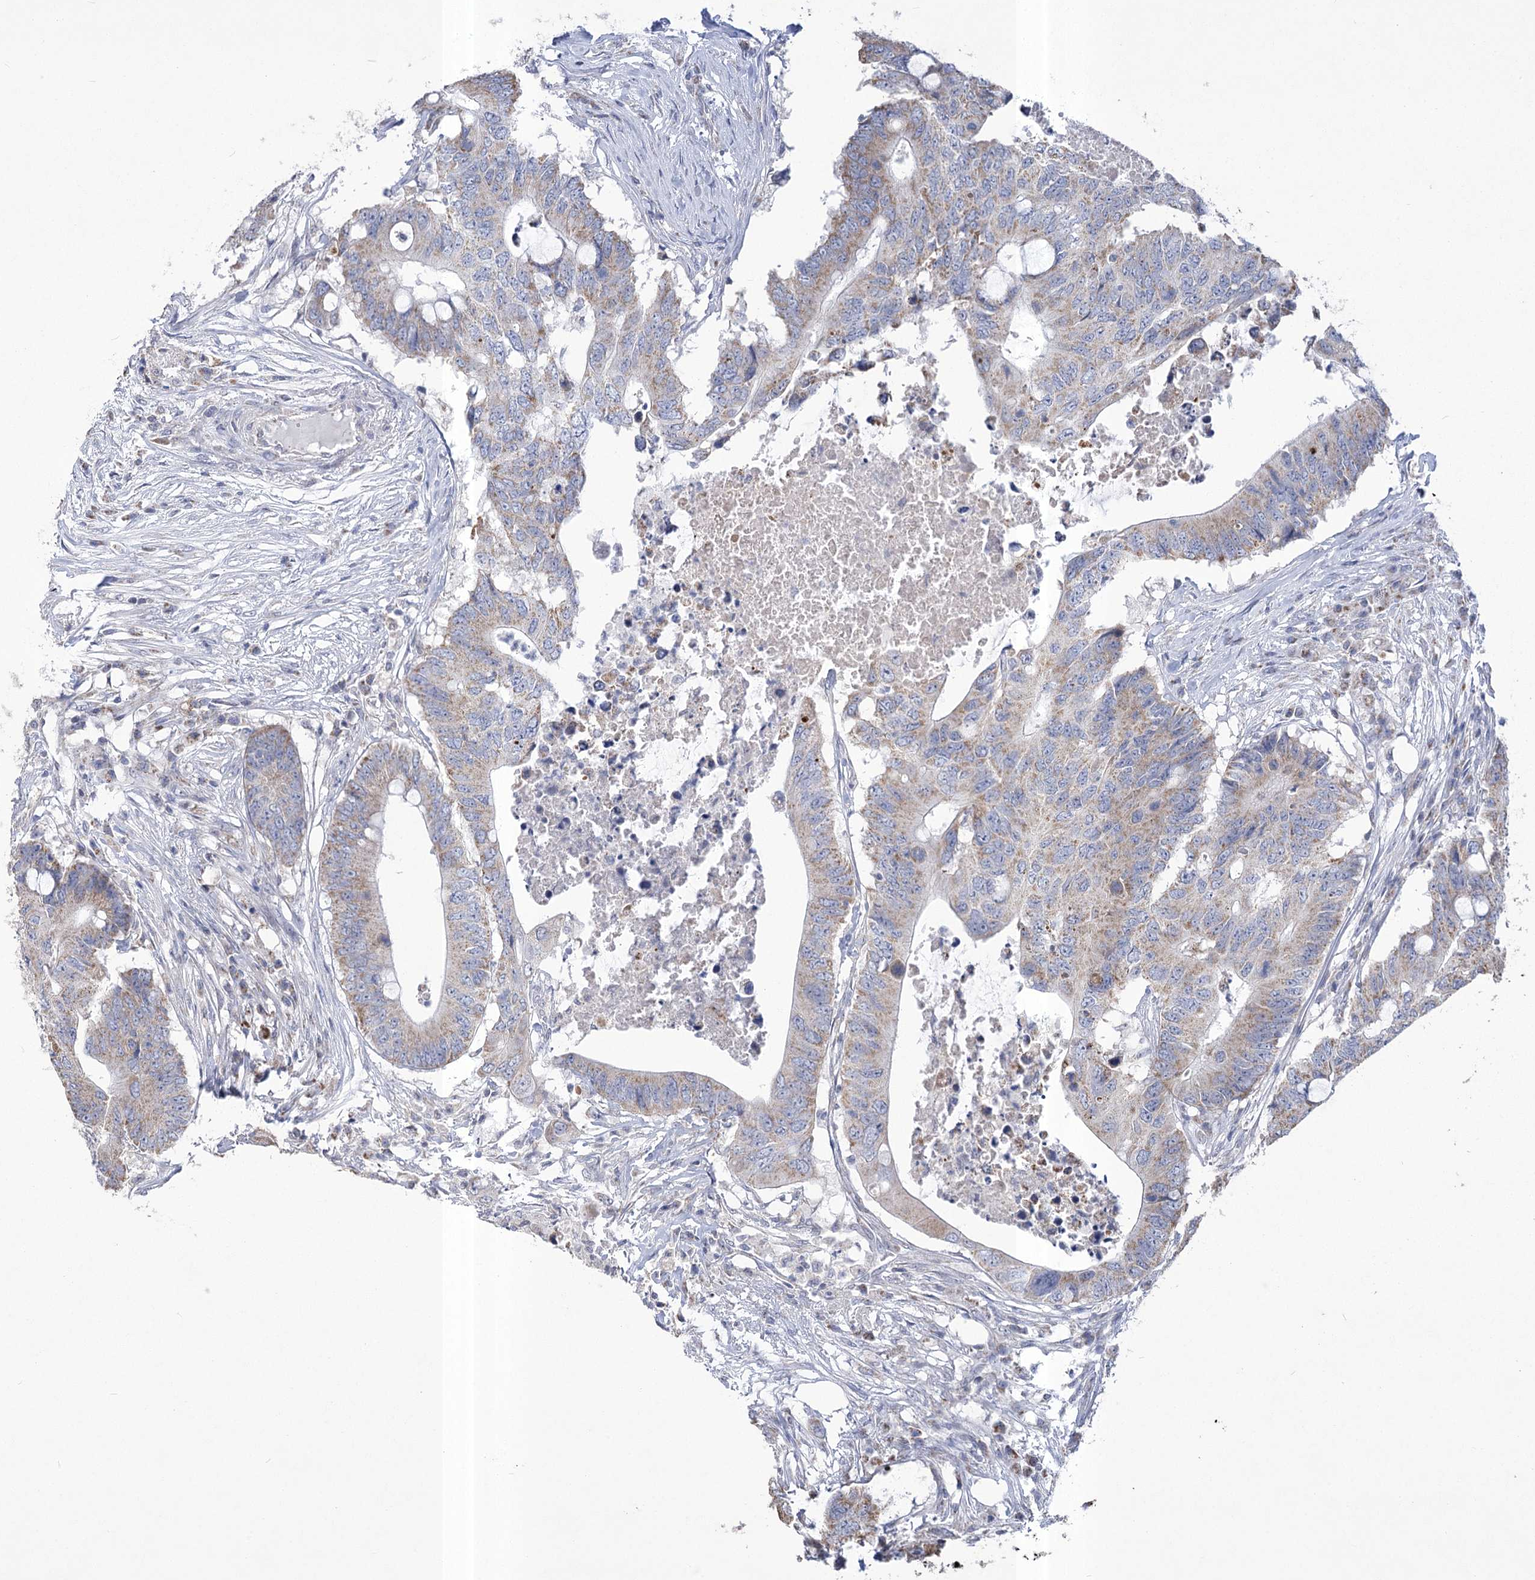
{"staining": {"intensity": "weak", "quantity": "25%-75%", "location": "cytoplasmic/membranous"}, "tissue": "colorectal cancer", "cell_type": "Tumor cells", "image_type": "cancer", "snomed": [{"axis": "morphology", "description": "Adenocarcinoma, NOS"}, {"axis": "topography", "description": "Colon"}], "caption": "Adenocarcinoma (colorectal) tissue exhibits weak cytoplasmic/membranous expression in about 25%-75% of tumor cells", "gene": "PDHB", "patient": {"sex": "male", "age": 71}}